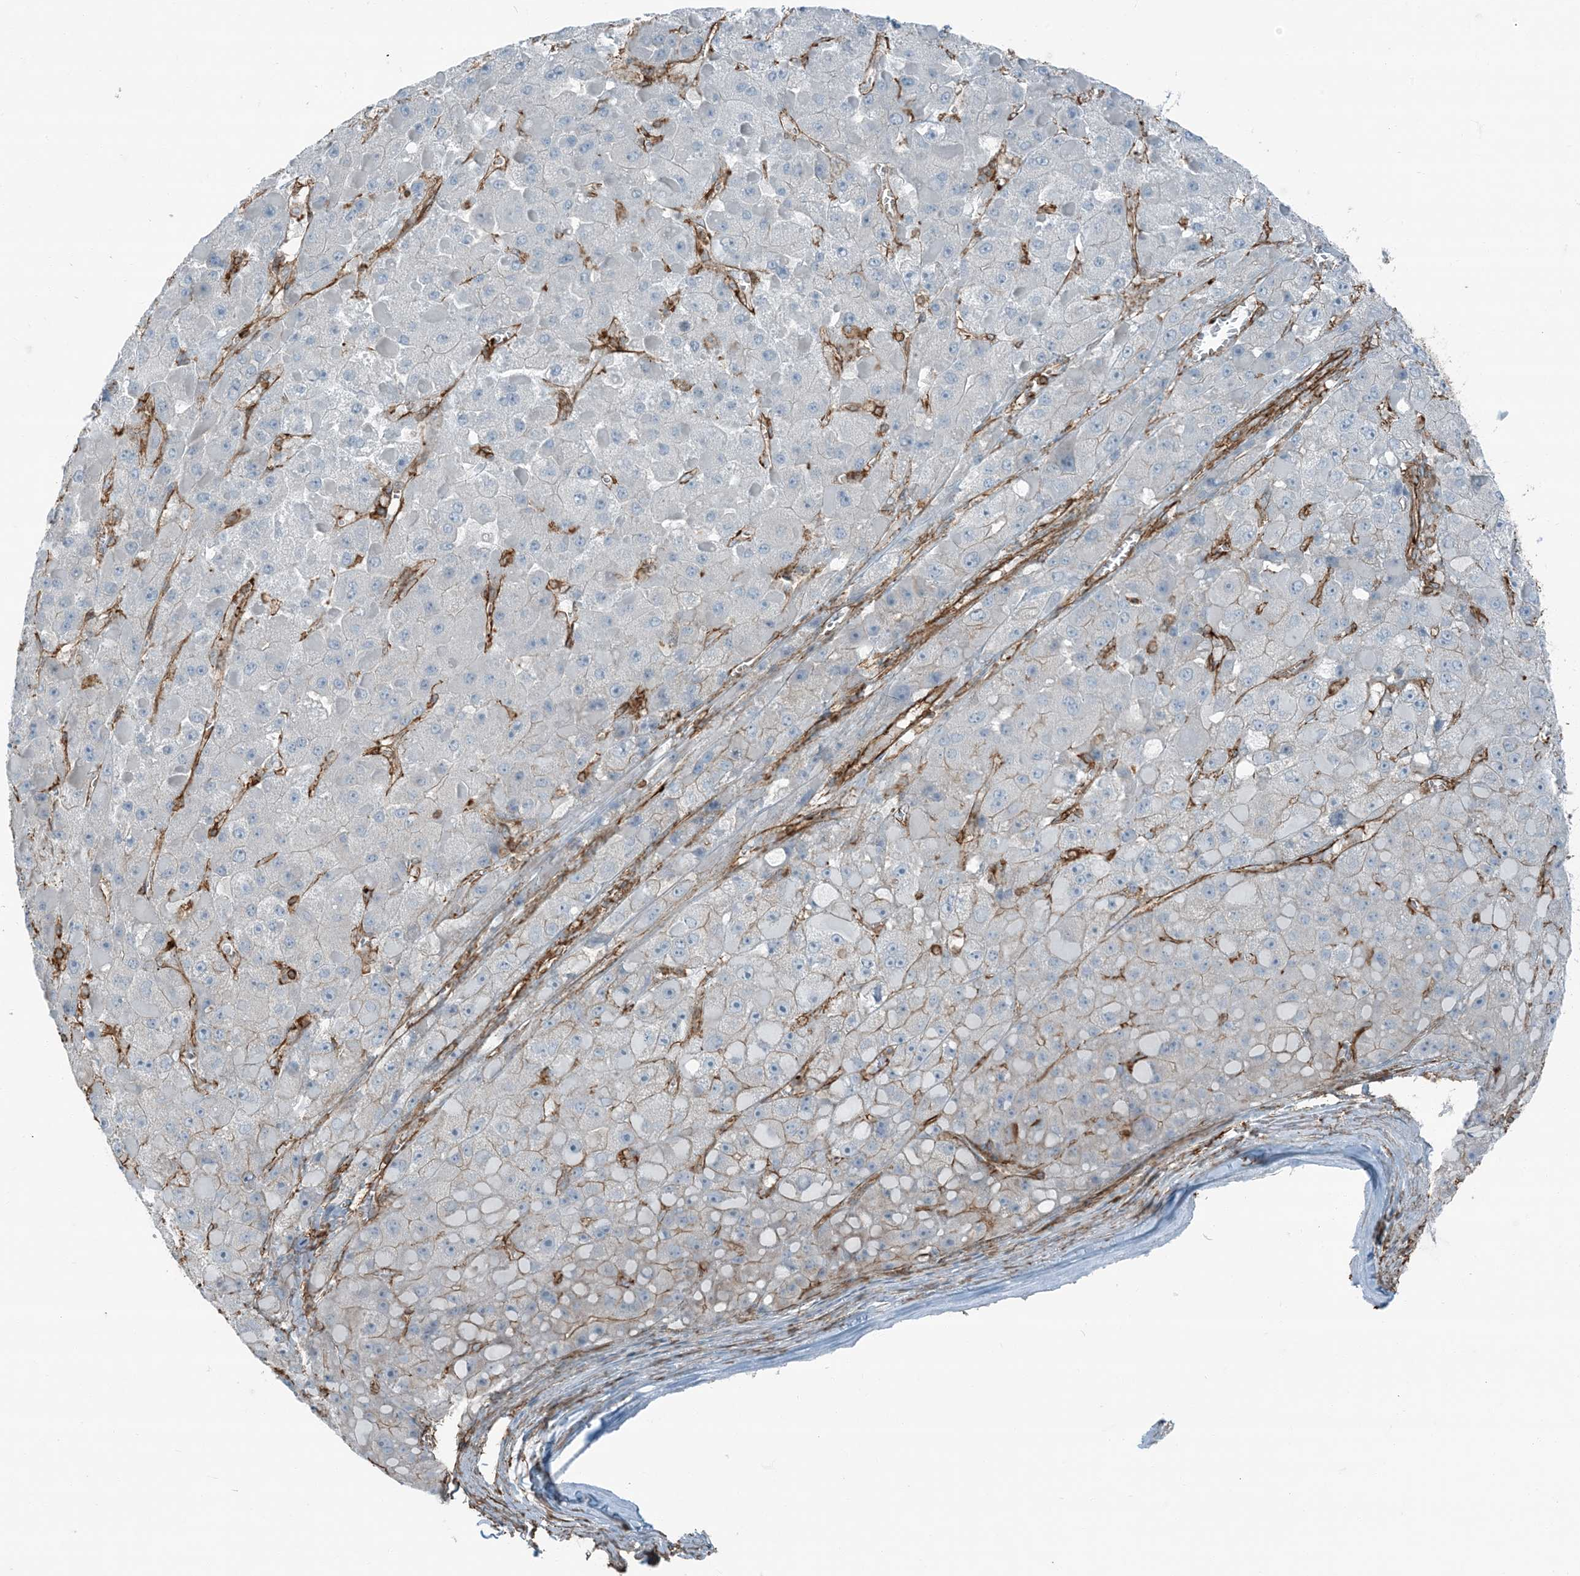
{"staining": {"intensity": "negative", "quantity": "none", "location": "none"}, "tissue": "liver cancer", "cell_type": "Tumor cells", "image_type": "cancer", "snomed": [{"axis": "morphology", "description": "Carcinoma, Hepatocellular, NOS"}, {"axis": "topography", "description": "Liver"}], "caption": "The photomicrograph shows no significant positivity in tumor cells of liver hepatocellular carcinoma. (Stains: DAB immunohistochemistry (IHC) with hematoxylin counter stain, Microscopy: brightfield microscopy at high magnification).", "gene": "APOBEC3C", "patient": {"sex": "female", "age": 73}}